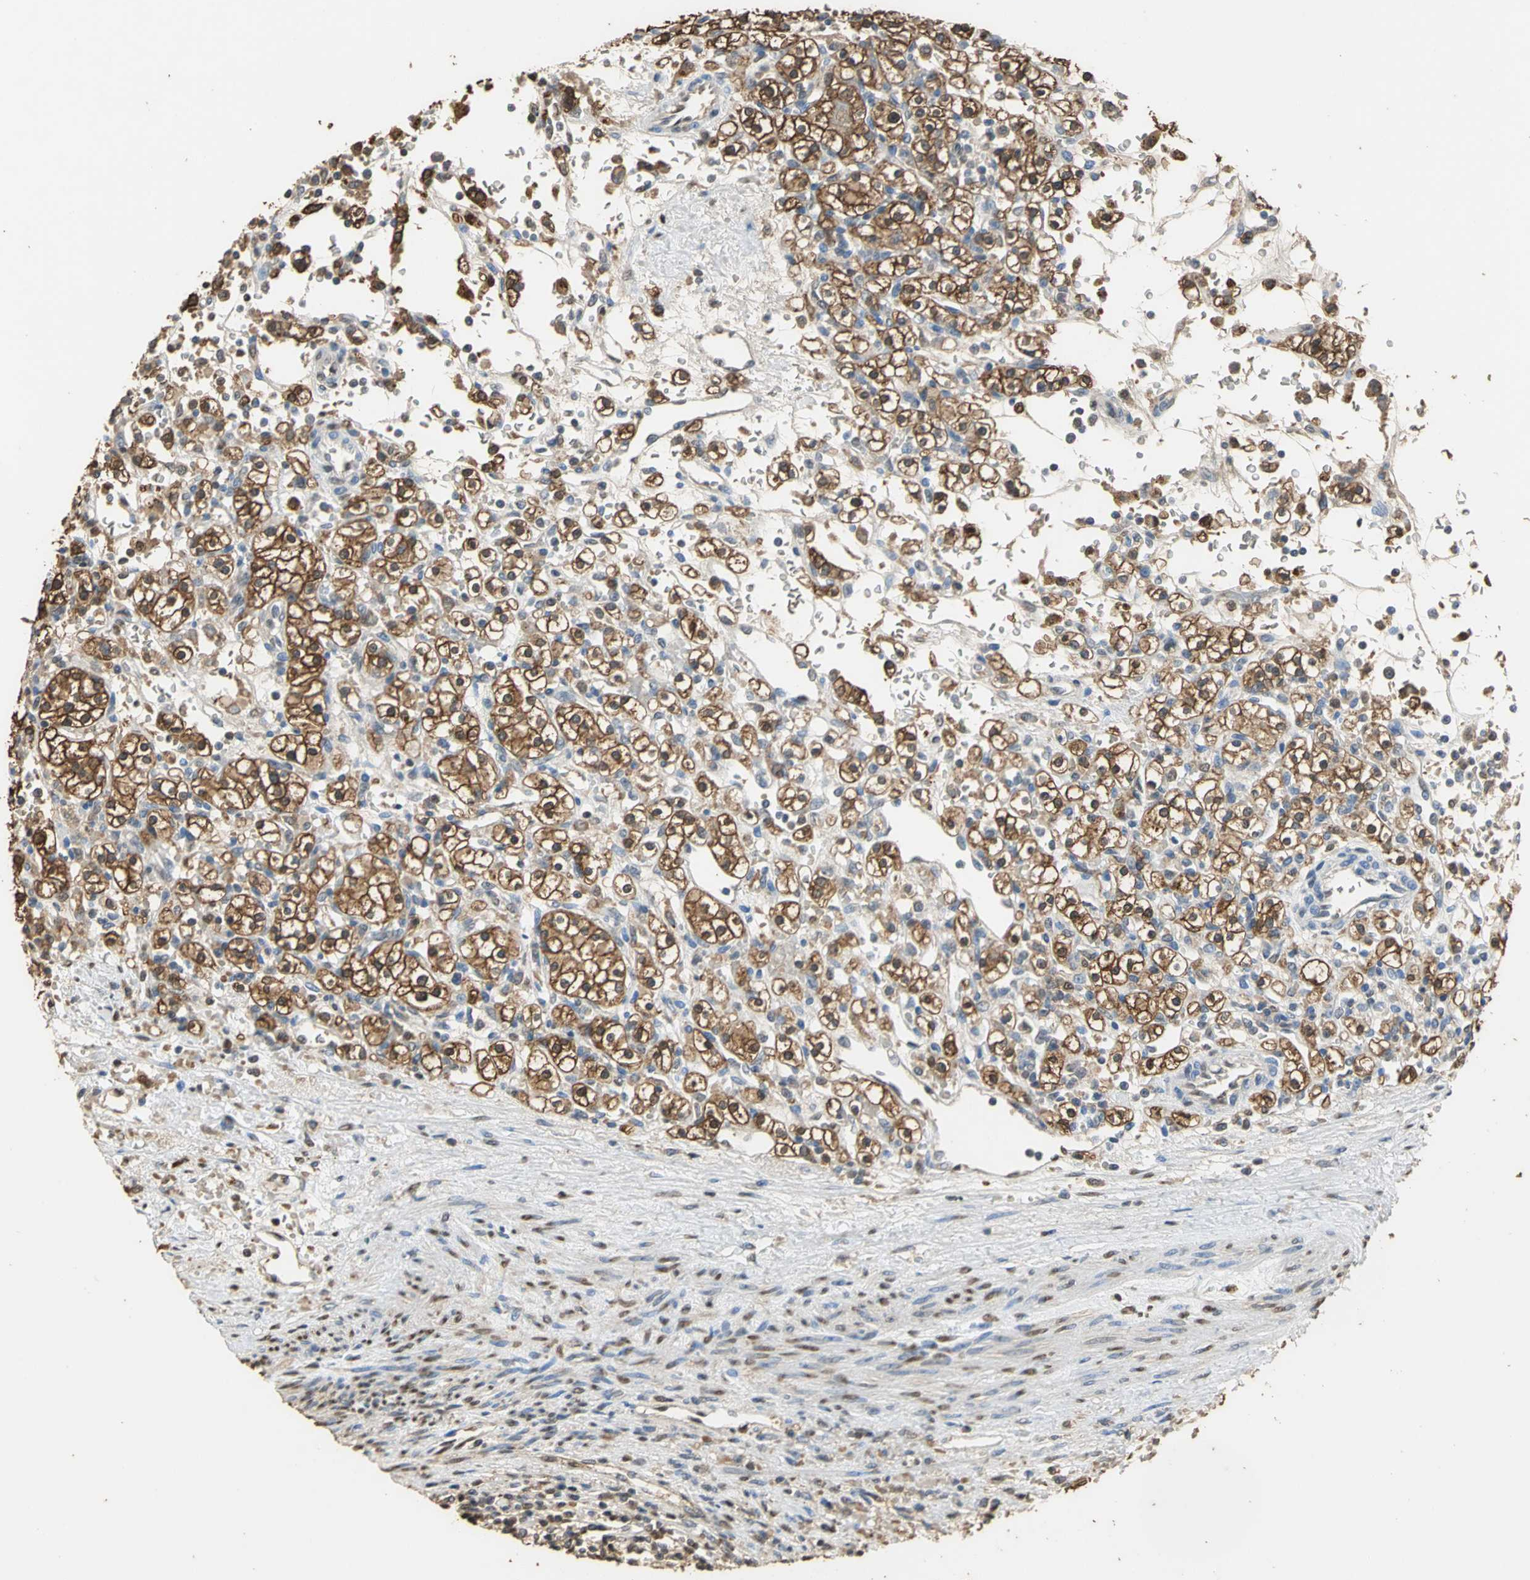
{"staining": {"intensity": "strong", "quantity": ">75%", "location": "cytoplasmic/membranous"}, "tissue": "renal cancer", "cell_type": "Tumor cells", "image_type": "cancer", "snomed": [{"axis": "morphology", "description": "Normal tissue, NOS"}, {"axis": "morphology", "description": "Adenocarcinoma, NOS"}, {"axis": "topography", "description": "Kidney"}], "caption": "Protein staining shows strong cytoplasmic/membranous expression in approximately >75% of tumor cells in adenocarcinoma (renal). The staining was performed using DAB (3,3'-diaminobenzidine), with brown indicating positive protein expression. Nuclei are stained blue with hematoxylin.", "gene": "GAPDH", "patient": {"sex": "female", "age": 55}}